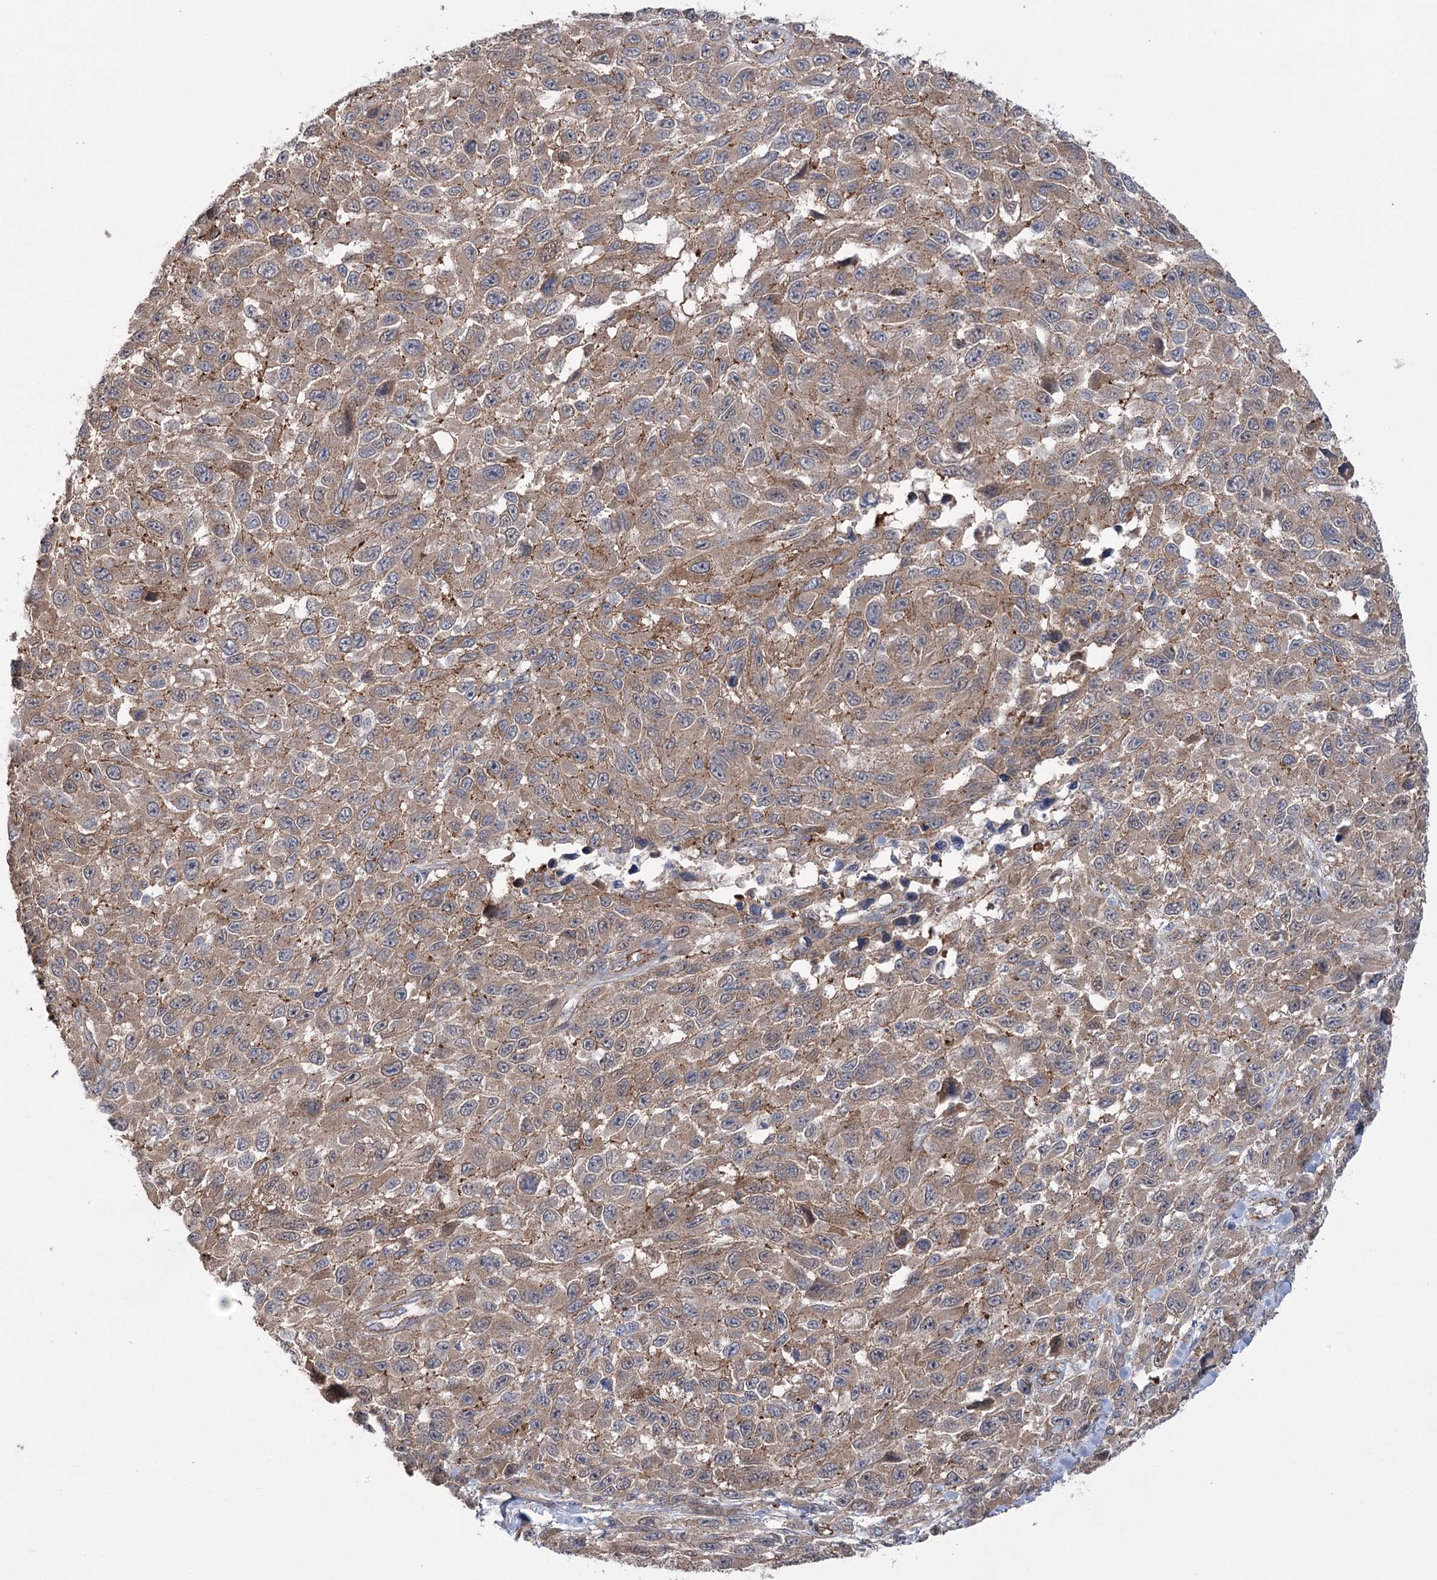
{"staining": {"intensity": "weak", "quantity": ">75%", "location": "cytoplasmic/membranous"}, "tissue": "melanoma", "cell_type": "Tumor cells", "image_type": "cancer", "snomed": [{"axis": "morphology", "description": "Normal tissue, NOS"}, {"axis": "morphology", "description": "Malignant melanoma, NOS"}, {"axis": "topography", "description": "Skin"}], "caption": "A high-resolution image shows immunohistochemistry staining of melanoma, which reveals weak cytoplasmic/membranous positivity in approximately >75% of tumor cells.", "gene": "TRIM71", "patient": {"sex": "female", "age": 96}}